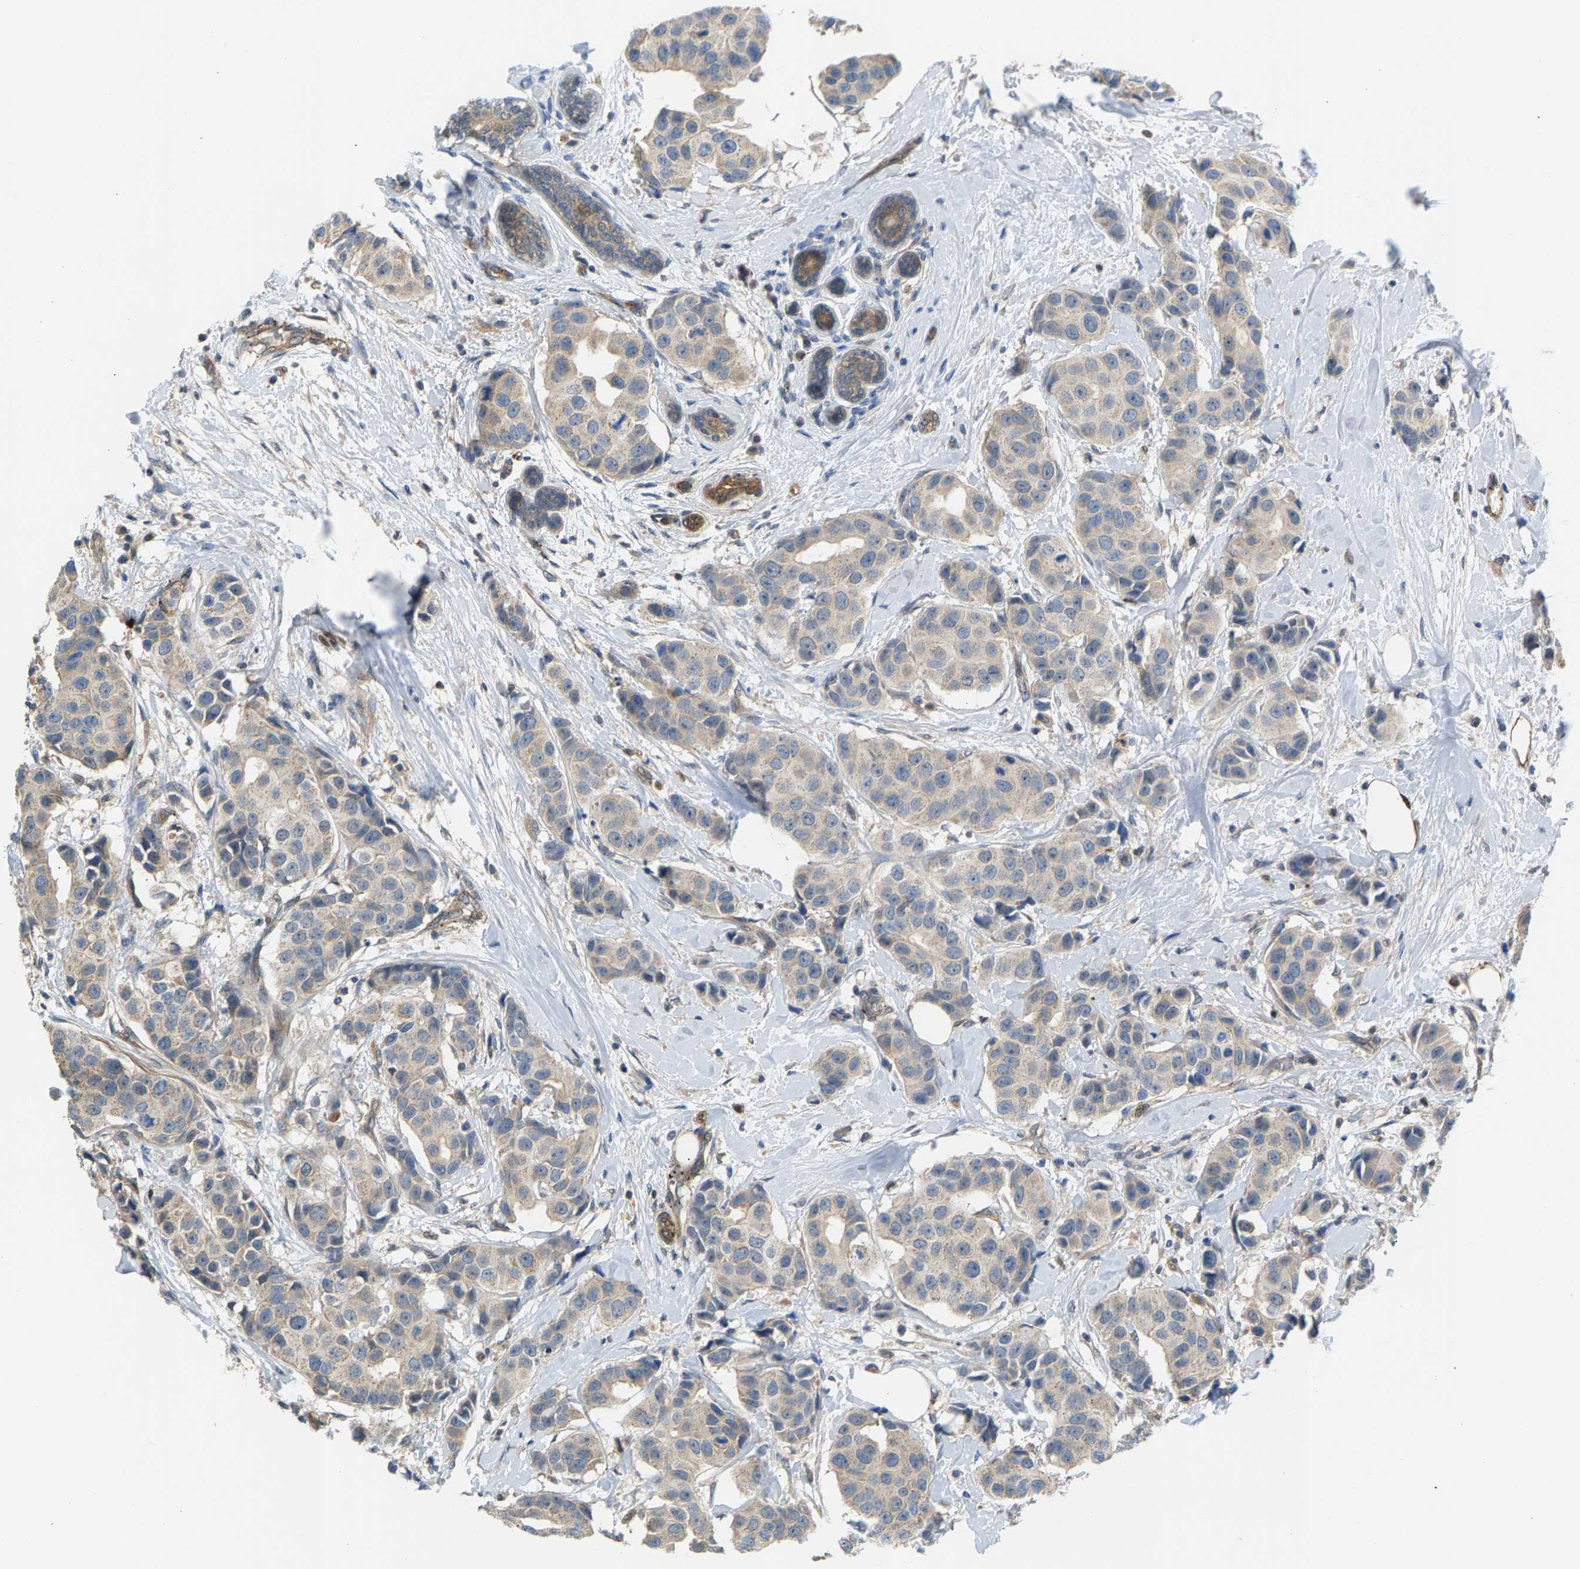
{"staining": {"intensity": "weak", "quantity": "<25%", "location": "cytoplasmic/membranous"}, "tissue": "breast cancer", "cell_type": "Tumor cells", "image_type": "cancer", "snomed": [{"axis": "morphology", "description": "Normal tissue, NOS"}, {"axis": "morphology", "description": "Duct carcinoma"}, {"axis": "topography", "description": "Breast"}], "caption": "Tumor cells are negative for protein expression in human breast cancer.", "gene": "KRTAP27-1", "patient": {"sex": "female", "age": 39}}